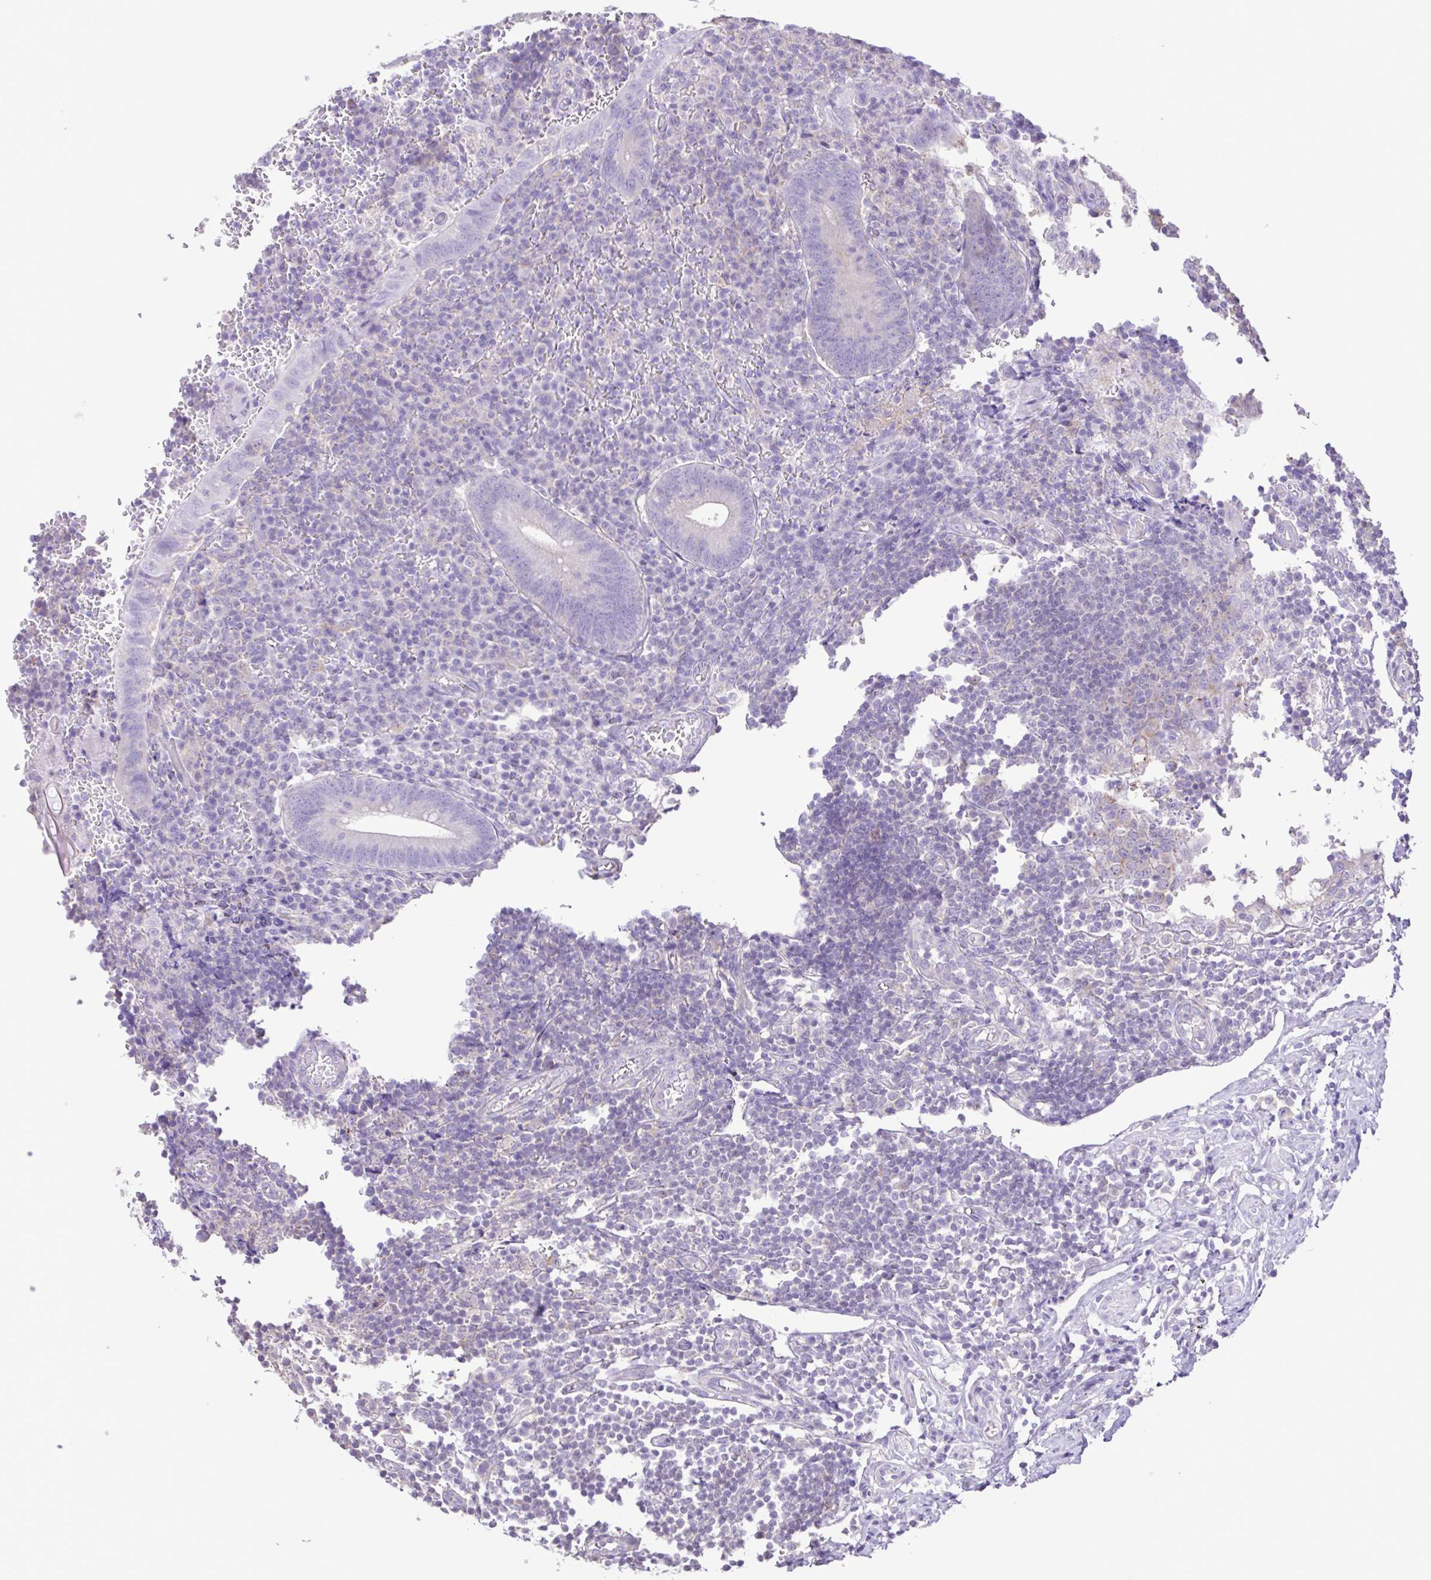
{"staining": {"intensity": "negative", "quantity": "none", "location": "none"}, "tissue": "appendix", "cell_type": "Glandular cells", "image_type": "normal", "snomed": [{"axis": "morphology", "description": "Normal tissue, NOS"}, {"axis": "topography", "description": "Appendix"}], "caption": "The image displays no staining of glandular cells in benign appendix. (DAB (3,3'-diaminobenzidine) immunohistochemistry, high magnification).", "gene": "CYP17A1", "patient": {"sex": "male", "age": 18}}